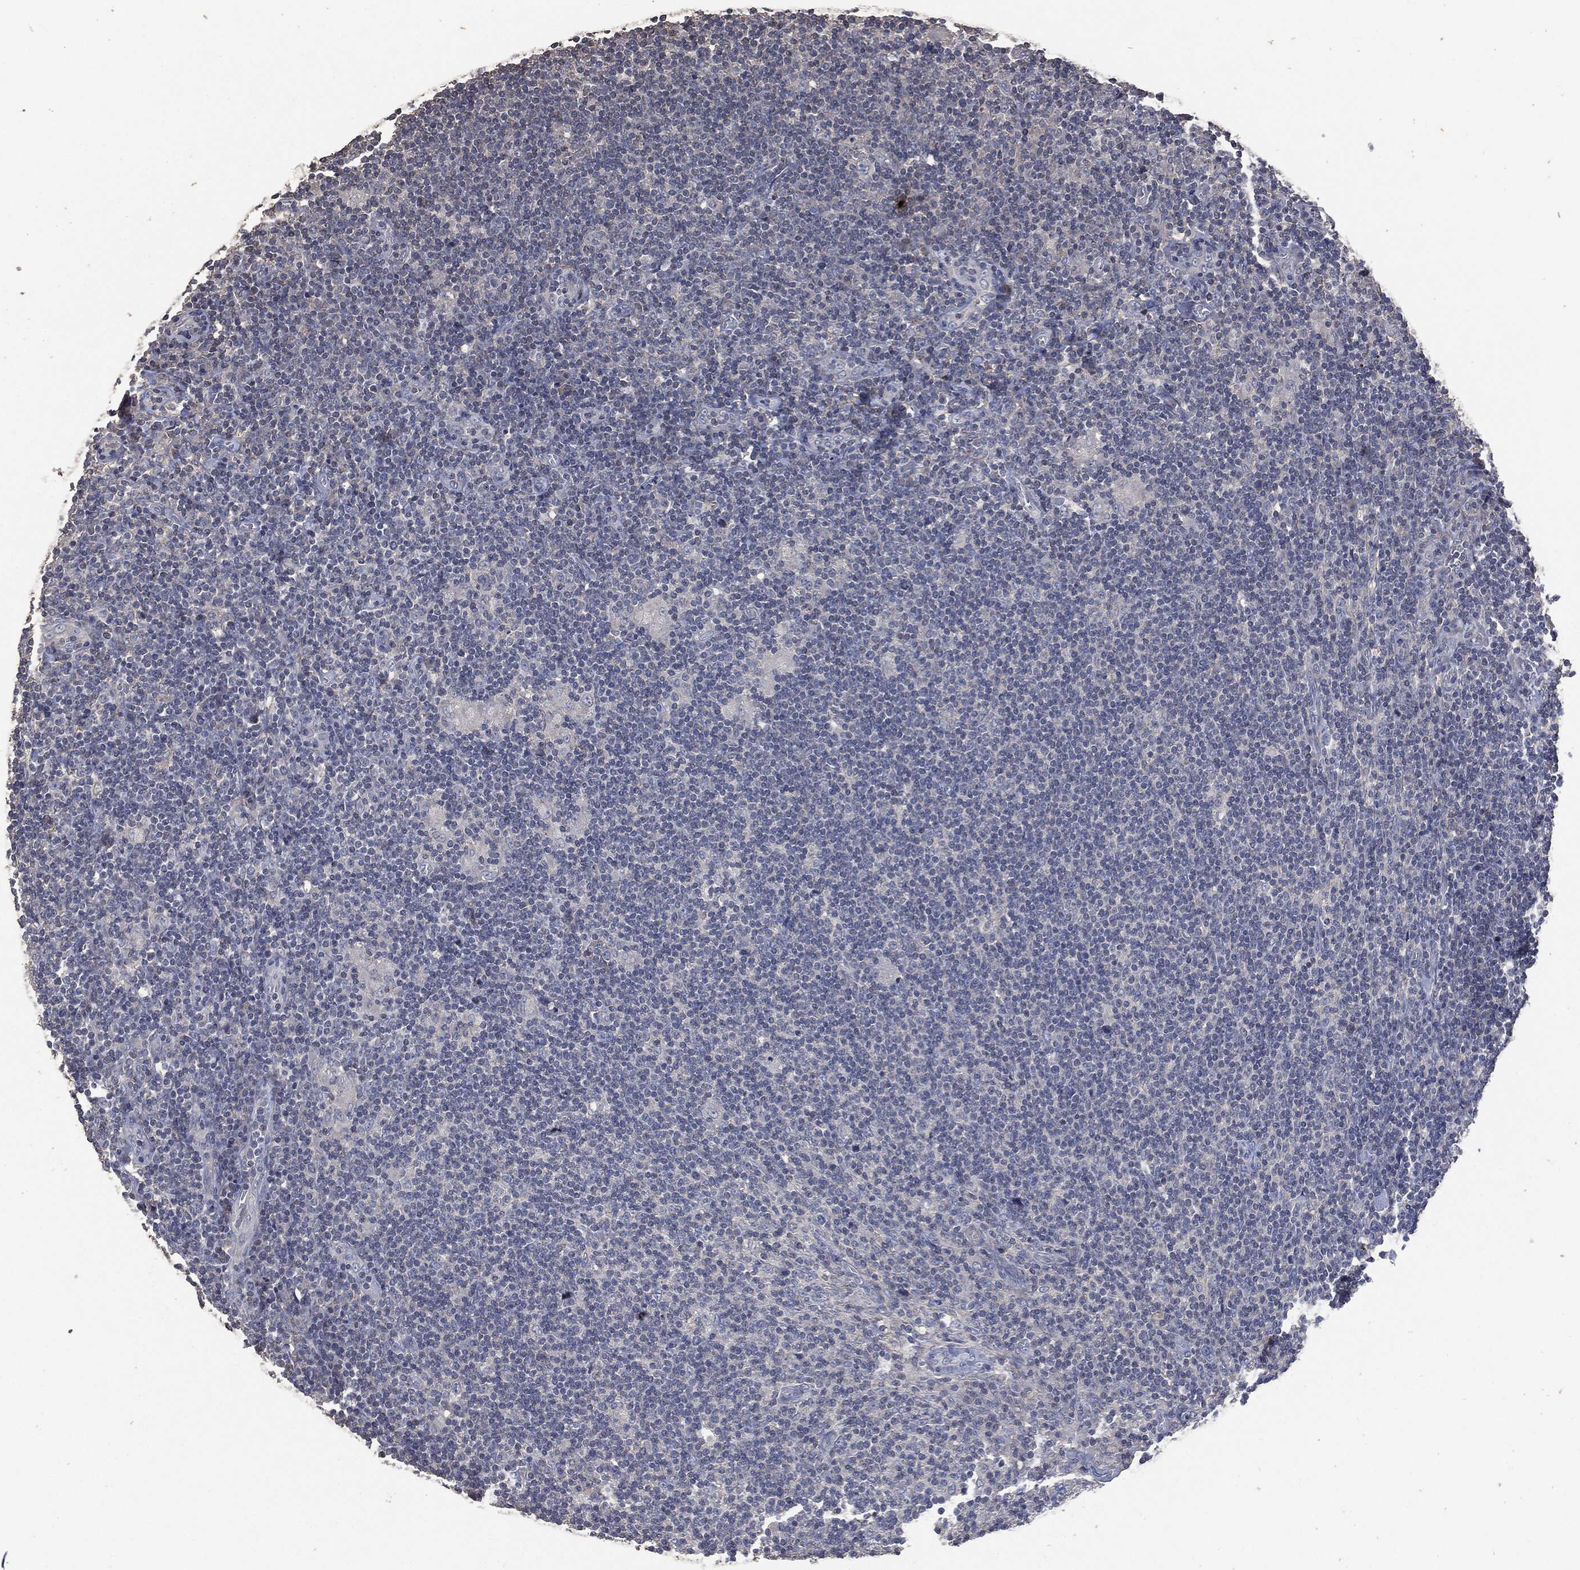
{"staining": {"intensity": "negative", "quantity": "none", "location": "none"}, "tissue": "lymphoma", "cell_type": "Tumor cells", "image_type": "cancer", "snomed": [{"axis": "morphology", "description": "Hodgkin's disease, NOS"}, {"axis": "topography", "description": "Lymph node"}], "caption": "This is a photomicrograph of immunohistochemistry staining of Hodgkin's disease, which shows no expression in tumor cells. The staining was performed using DAB (3,3'-diaminobenzidine) to visualize the protein expression in brown, while the nuclei were stained in blue with hematoxylin (Magnification: 20x).", "gene": "MSLN", "patient": {"sex": "male", "age": 40}}